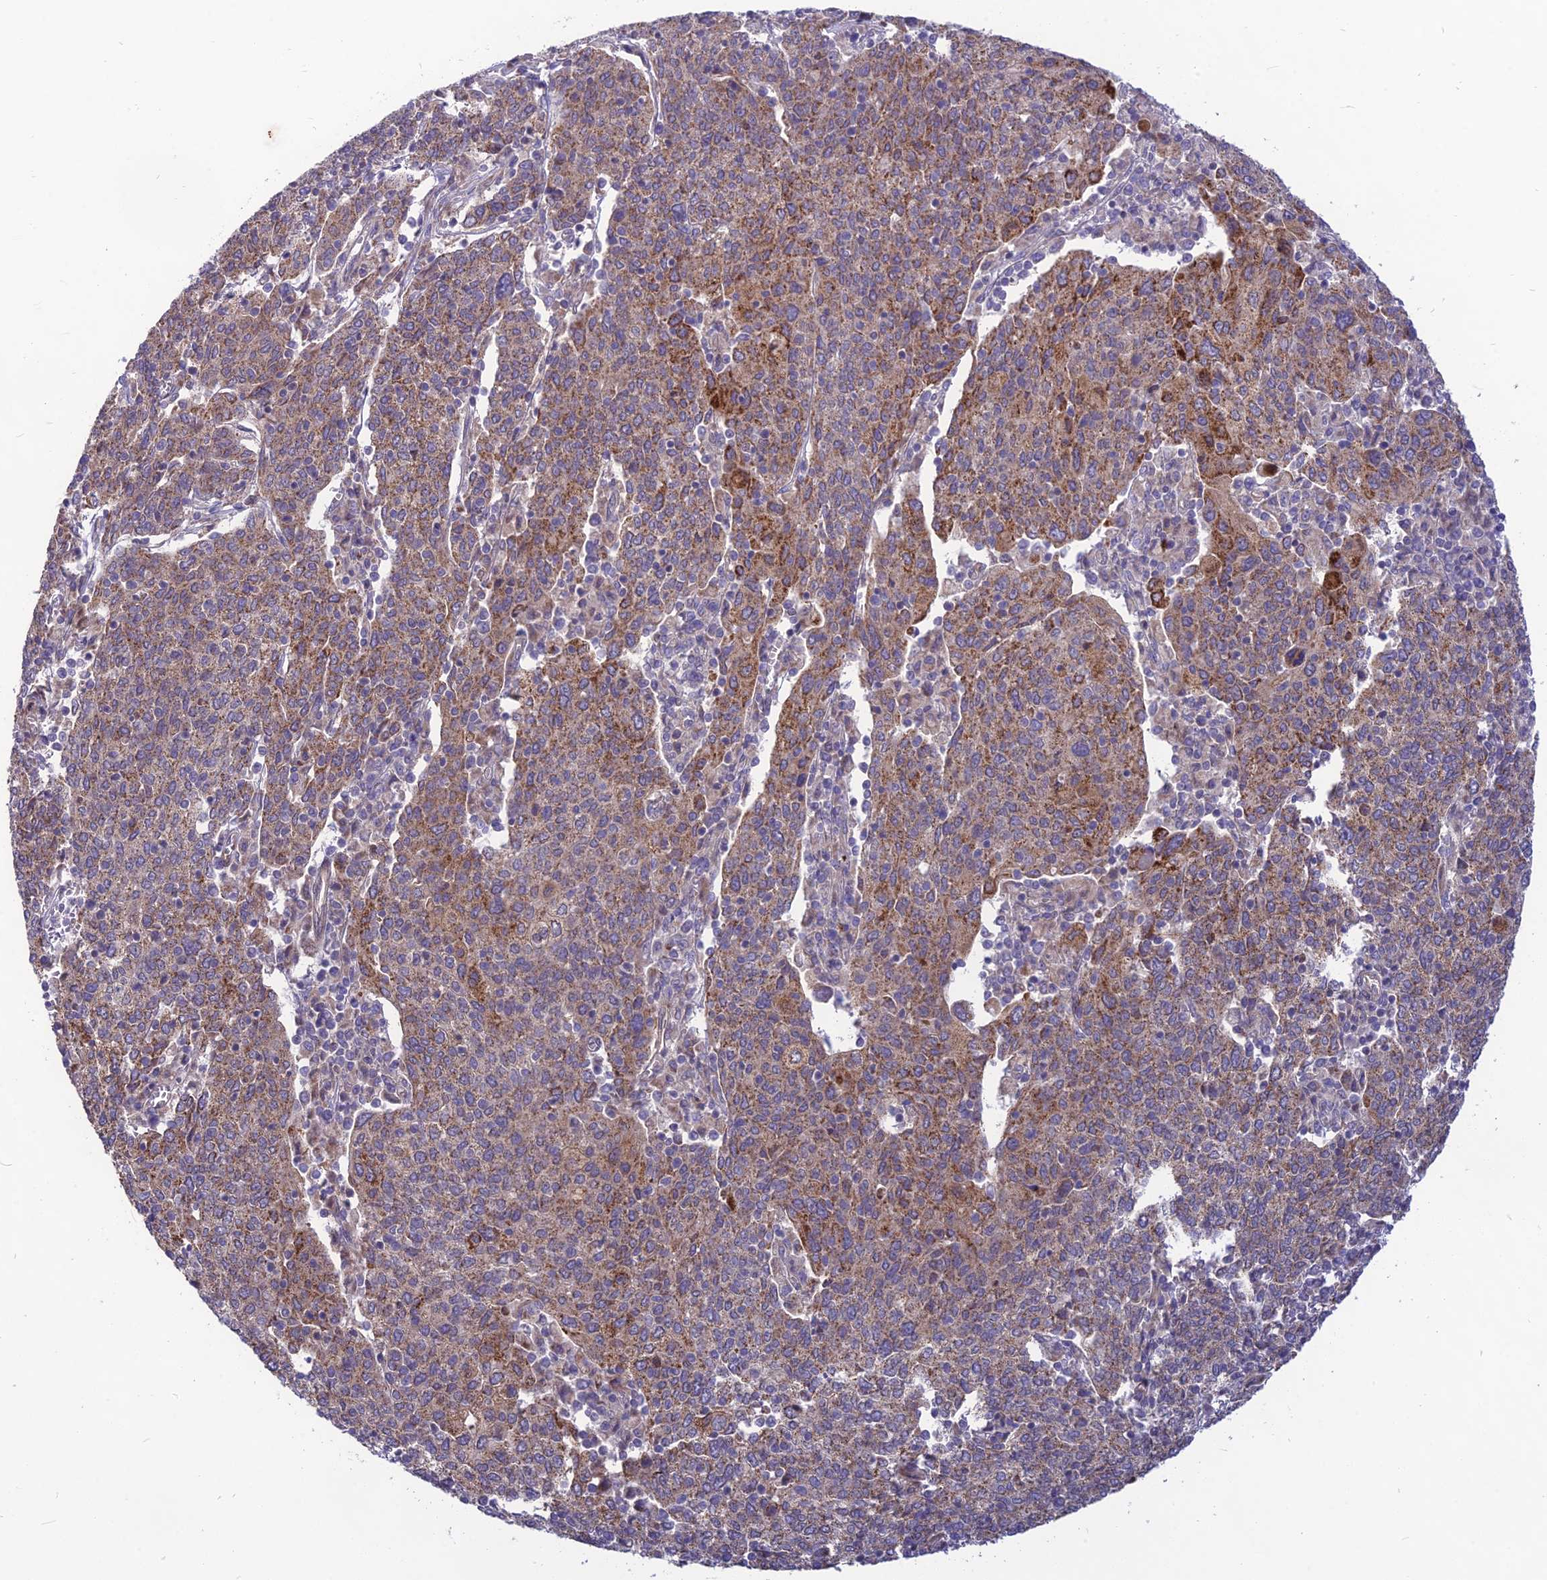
{"staining": {"intensity": "moderate", "quantity": "25%-75%", "location": "cytoplasmic/membranous"}, "tissue": "cervical cancer", "cell_type": "Tumor cells", "image_type": "cancer", "snomed": [{"axis": "morphology", "description": "Squamous cell carcinoma, NOS"}, {"axis": "topography", "description": "Cervix"}], "caption": "High-power microscopy captured an immunohistochemistry micrograph of cervical squamous cell carcinoma, revealing moderate cytoplasmic/membranous staining in approximately 25%-75% of tumor cells. The protein is stained brown, and the nuclei are stained in blue (DAB IHC with brightfield microscopy, high magnification).", "gene": "PTCD2", "patient": {"sex": "female", "age": 67}}